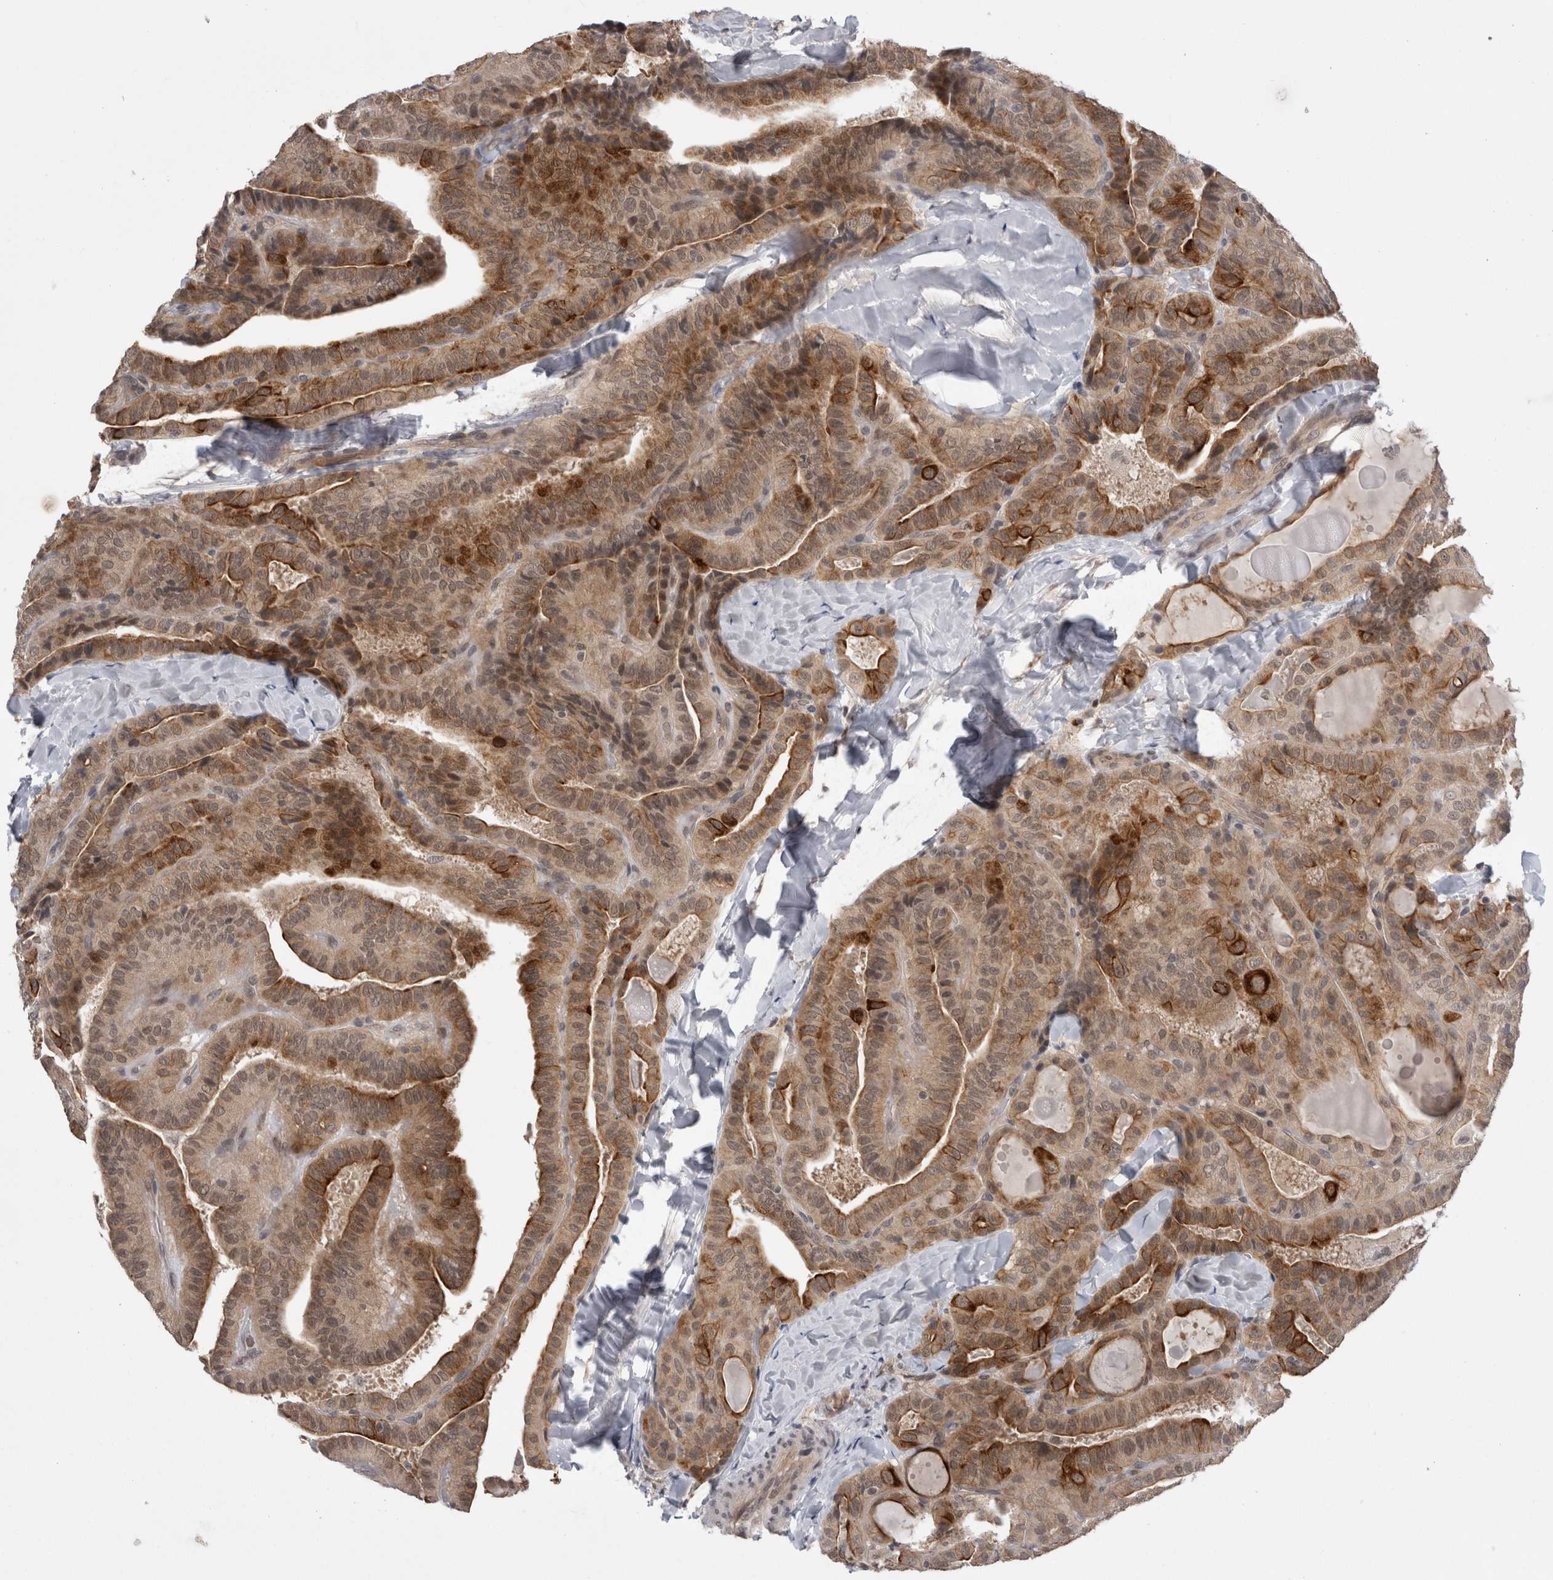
{"staining": {"intensity": "moderate", "quantity": ">75%", "location": "cytoplasmic/membranous"}, "tissue": "thyroid cancer", "cell_type": "Tumor cells", "image_type": "cancer", "snomed": [{"axis": "morphology", "description": "Papillary adenocarcinoma, NOS"}, {"axis": "topography", "description": "Thyroid gland"}], "caption": "Thyroid cancer (papillary adenocarcinoma) stained with immunohistochemistry (IHC) displays moderate cytoplasmic/membranous staining in approximately >75% of tumor cells.", "gene": "ZNF341", "patient": {"sex": "male", "age": 77}}